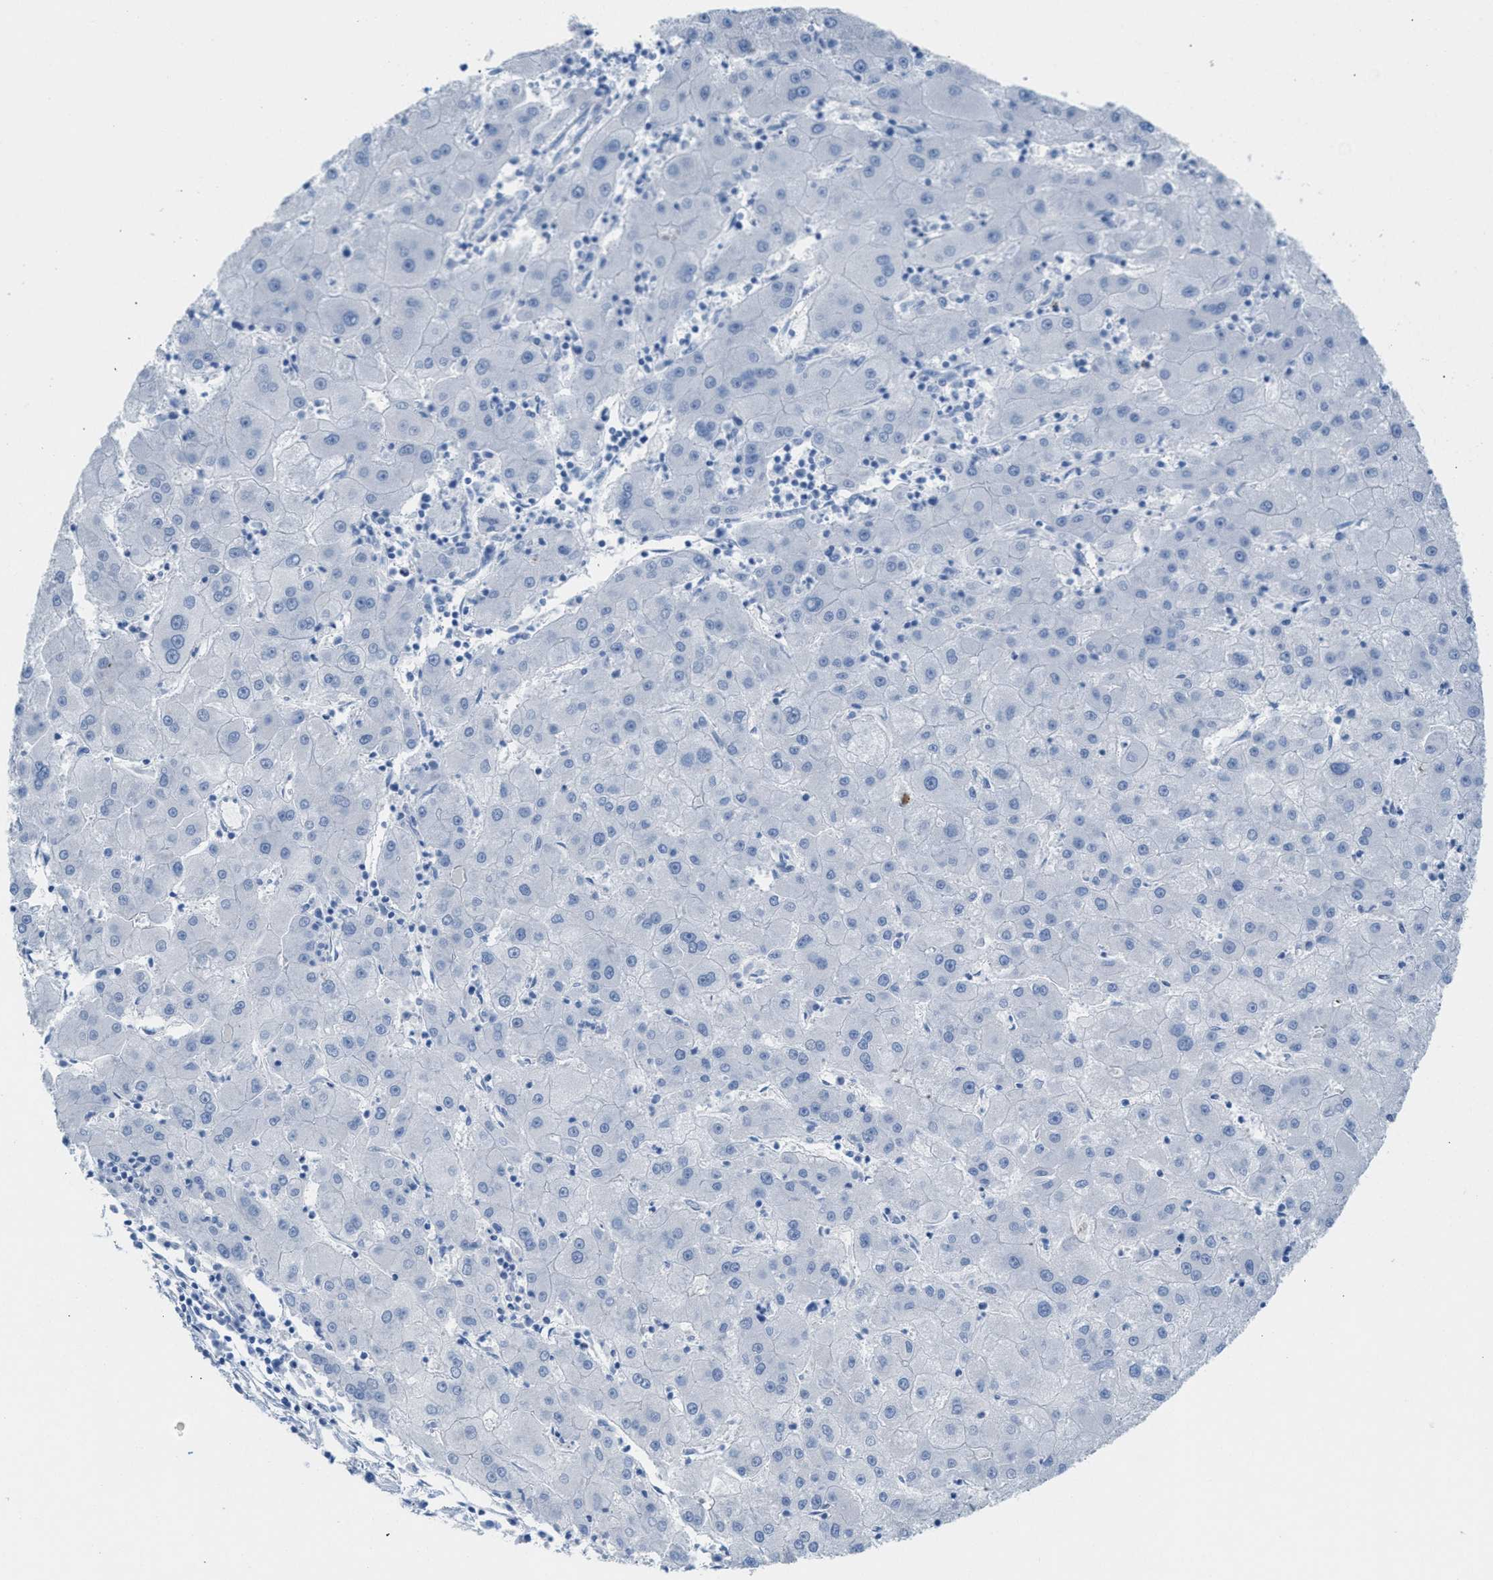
{"staining": {"intensity": "negative", "quantity": "none", "location": "none"}, "tissue": "liver cancer", "cell_type": "Tumor cells", "image_type": "cancer", "snomed": [{"axis": "morphology", "description": "Carcinoma, Hepatocellular, NOS"}, {"axis": "topography", "description": "Liver"}], "caption": "Immunohistochemistry image of human liver hepatocellular carcinoma stained for a protein (brown), which exhibits no staining in tumor cells.", "gene": "MPP3", "patient": {"sex": "male", "age": 72}}